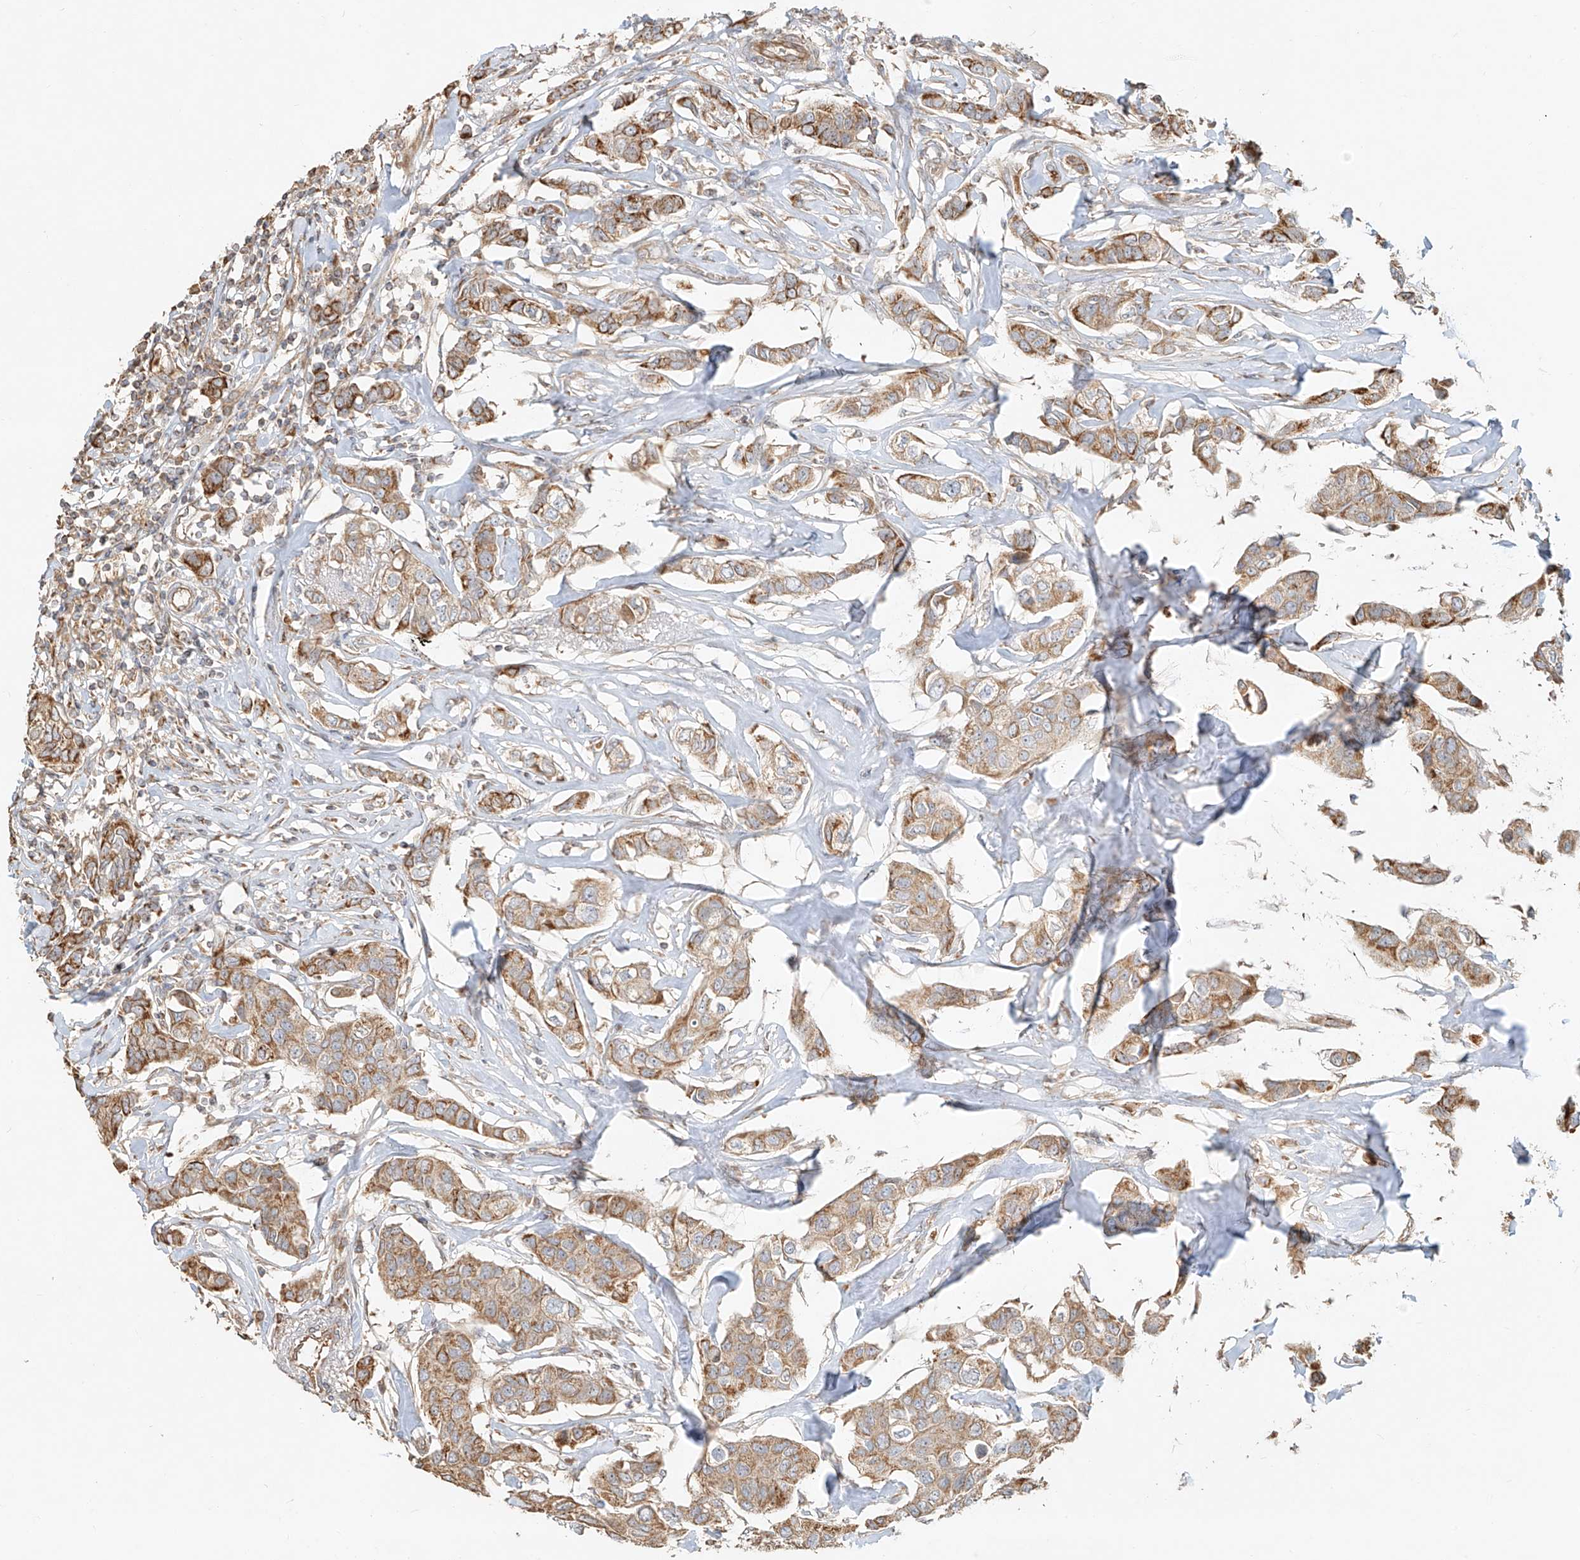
{"staining": {"intensity": "moderate", "quantity": ">75%", "location": "cytoplasmic/membranous"}, "tissue": "breast cancer", "cell_type": "Tumor cells", "image_type": "cancer", "snomed": [{"axis": "morphology", "description": "Duct carcinoma"}, {"axis": "topography", "description": "Breast"}], "caption": "Breast infiltrating ductal carcinoma stained with DAB immunohistochemistry displays medium levels of moderate cytoplasmic/membranous expression in about >75% of tumor cells.", "gene": "EFNB1", "patient": {"sex": "female", "age": 80}}